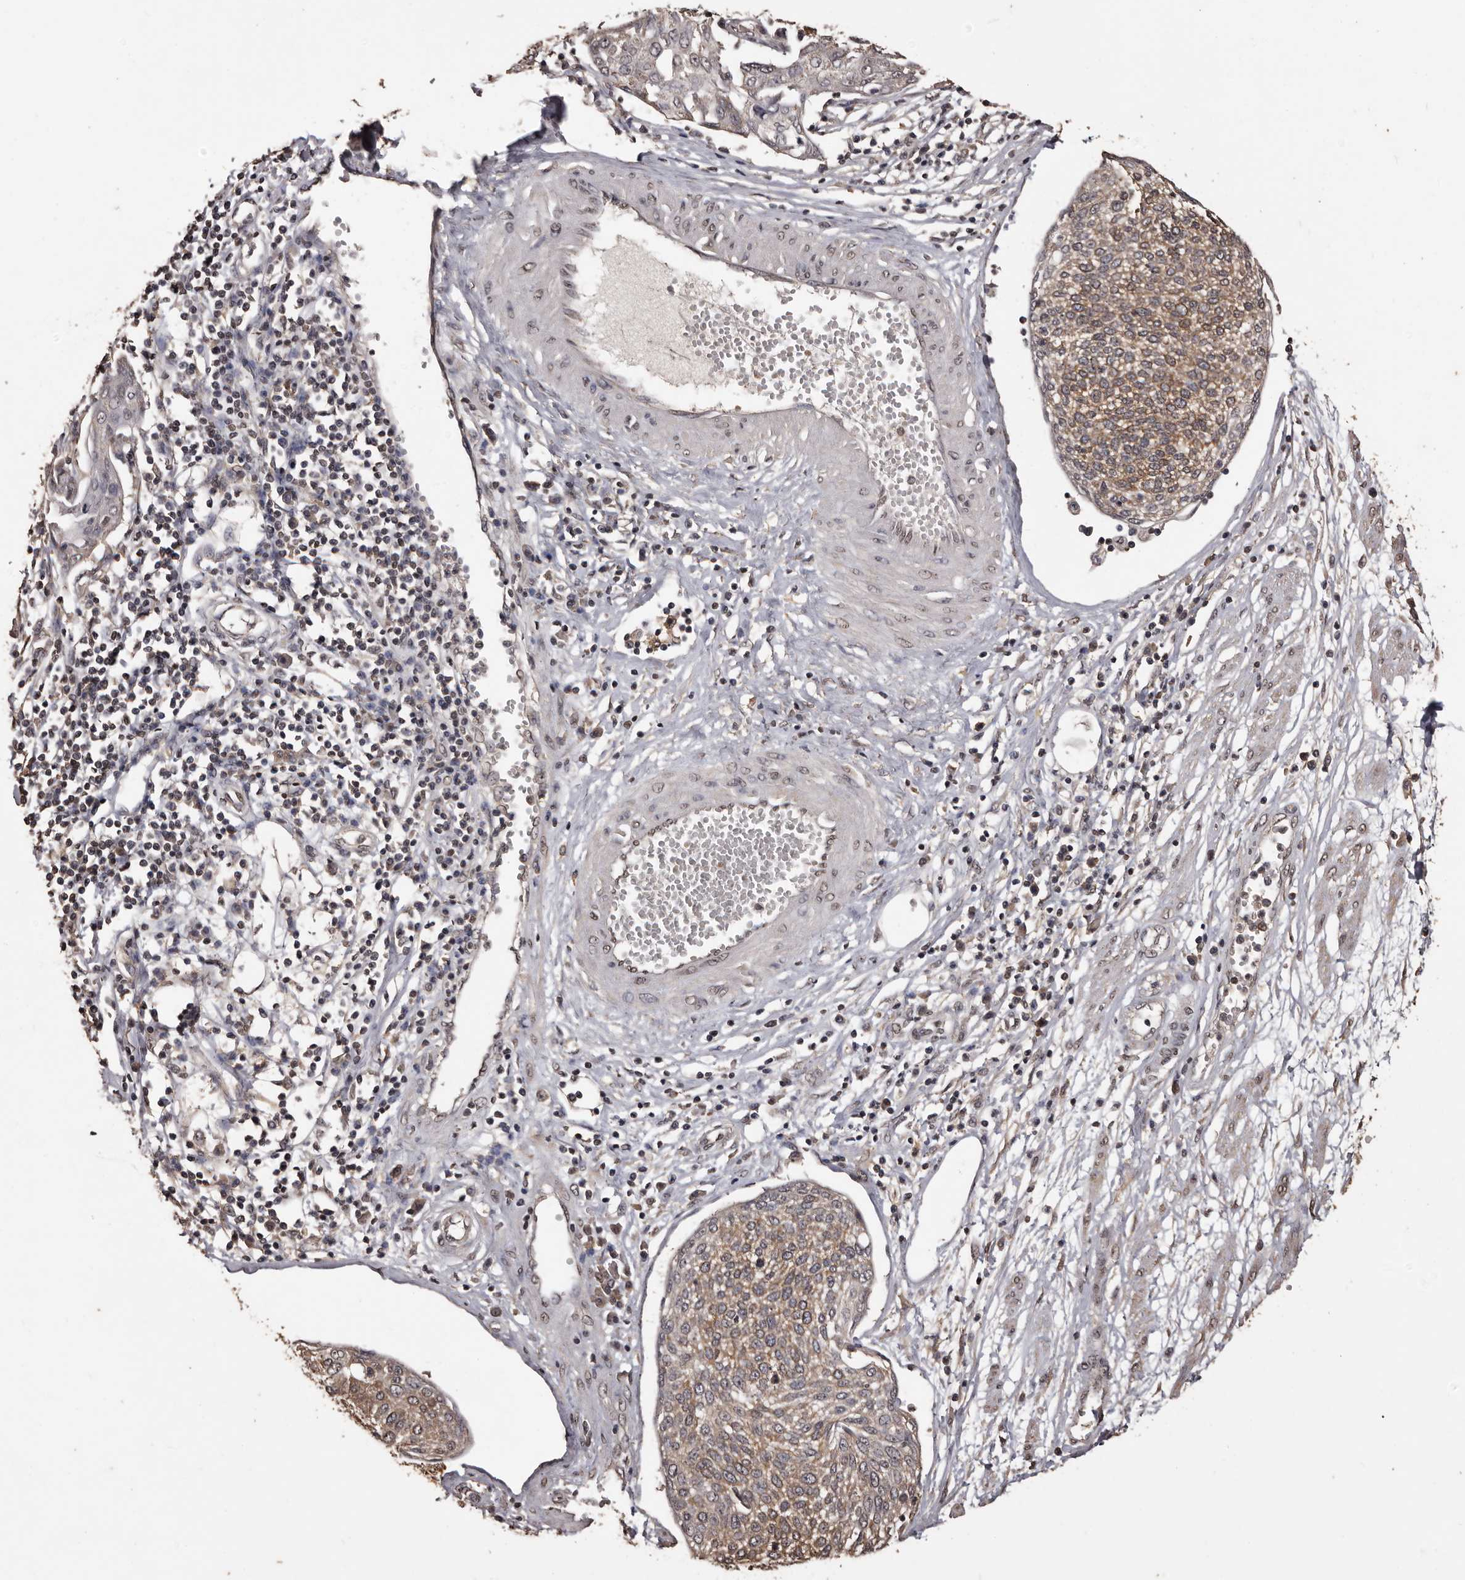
{"staining": {"intensity": "moderate", "quantity": "25%-75%", "location": "cytoplasmic/membranous"}, "tissue": "cervical cancer", "cell_type": "Tumor cells", "image_type": "cancer", "snomed": [{"axis": "morphology", "description": "Squamous cell carcinoma, NOS"}, {"axis": "topography", "description": "Cervix"}], "caption": "An immunohistochemistry photomicrograph of tumor tissue is shown. Protein staining in brown labels moderate cytoplasmic/membranous positivity in squamous cell carcinoma (cervical) within tumor cells.", "gene": "NAV1", "patient": {"sex": "female", "age": 34}}